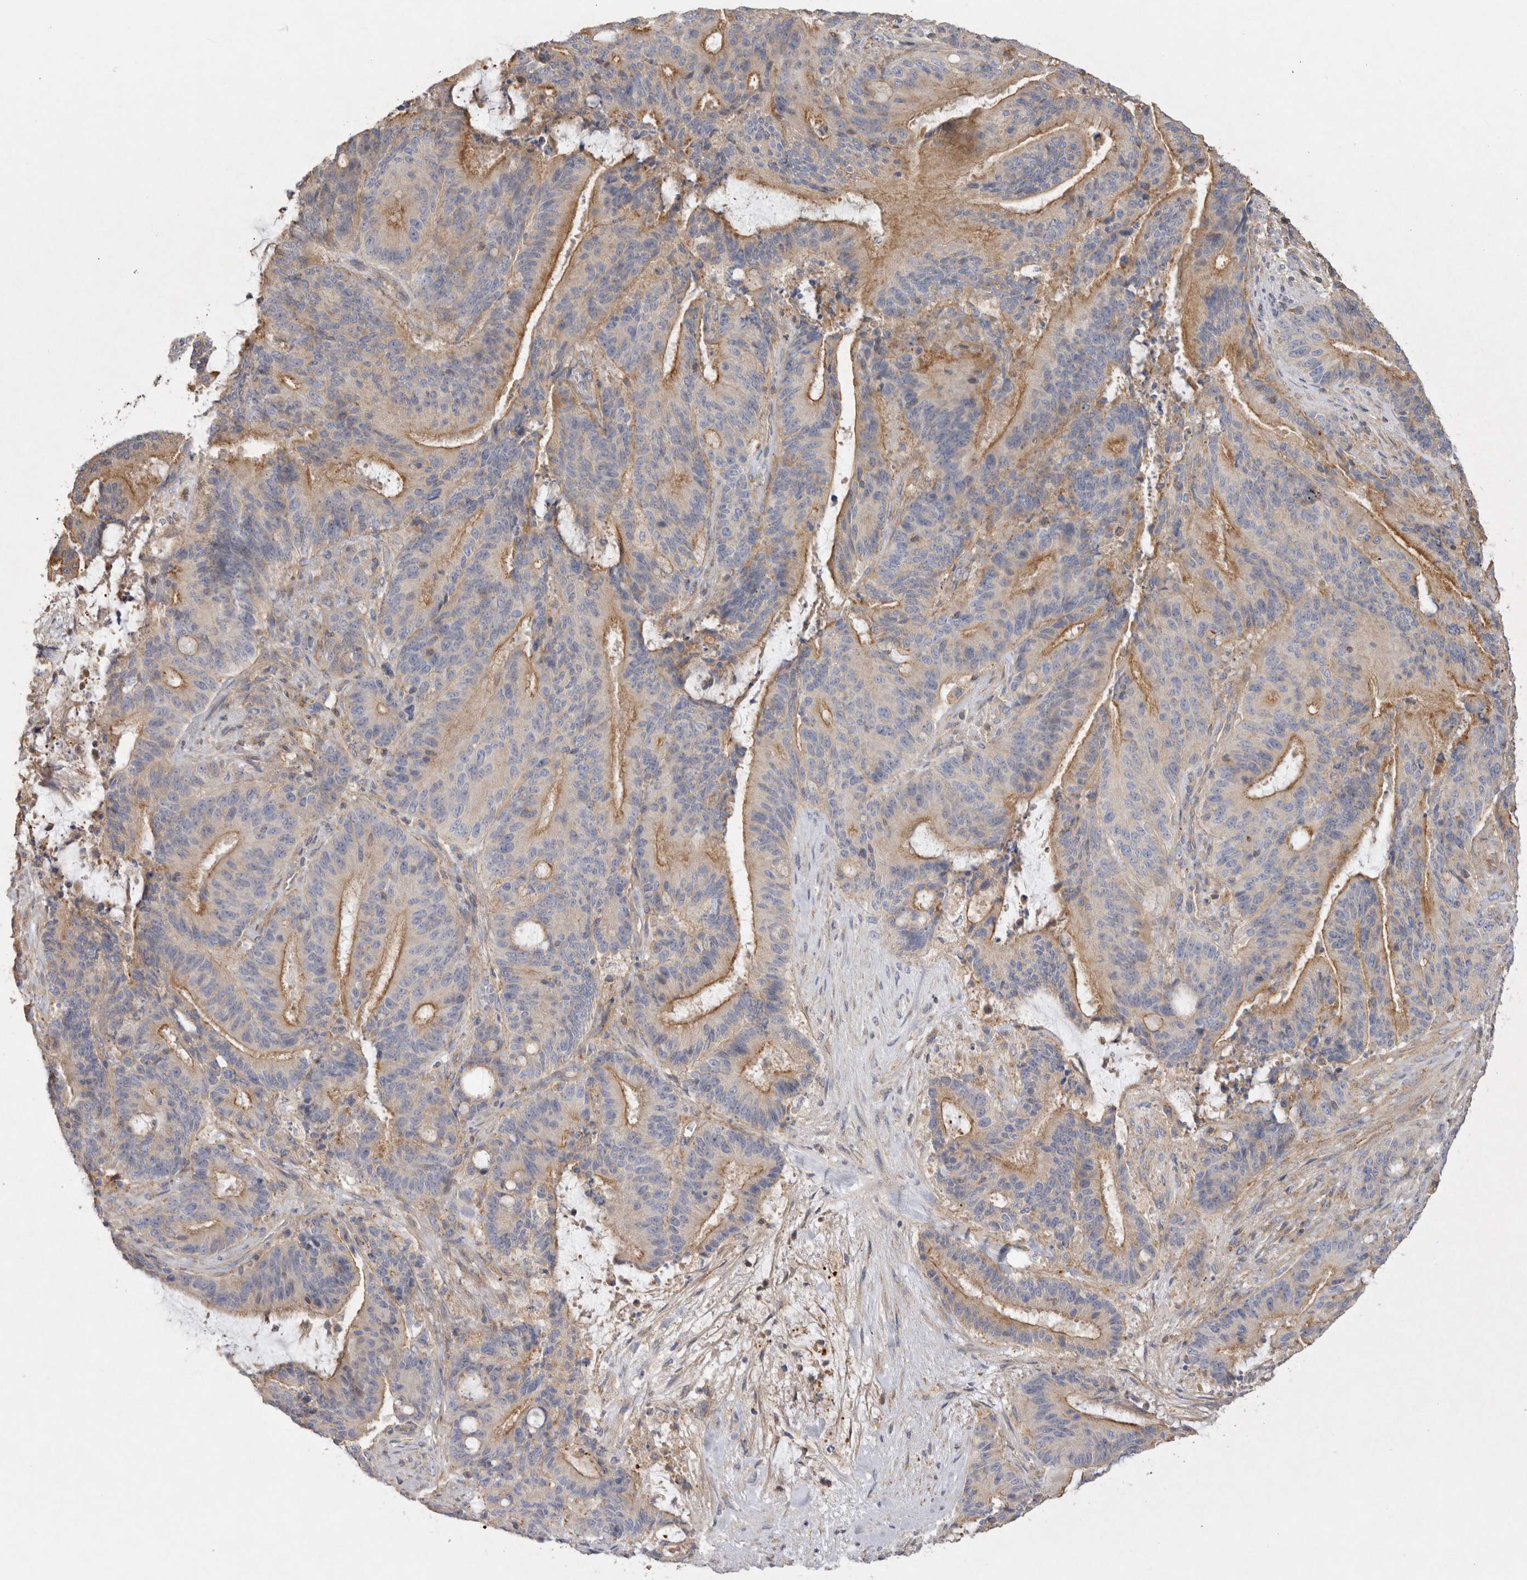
{"staining": {"intensity": "moderate", "quantity": "25%-75%", "location": "cytoplasmic/membranous"}, "tissue": "liver cancer", "cell_type": "Tumor cells", "image_type": "cancer", "snomed": [{"axis": "morphology", "description": "Normal tissue, NOS"}, {"axis": "morphology", "description": "Cholangiocarcinoma"}, {"axis": "topography", "description": "Liver"}, {"axis": "topography", "description": "Peripheral nerve tissue"}], "caption": "The histopathology image demonstrates a brown stain indicating the presence of a protein in the cytoplasmic/membranous of tumor cells in liver cancer (cholangiocarcinoma).", "gene": "CHMP6", "patient": {"sex": "female", "age": 73}}